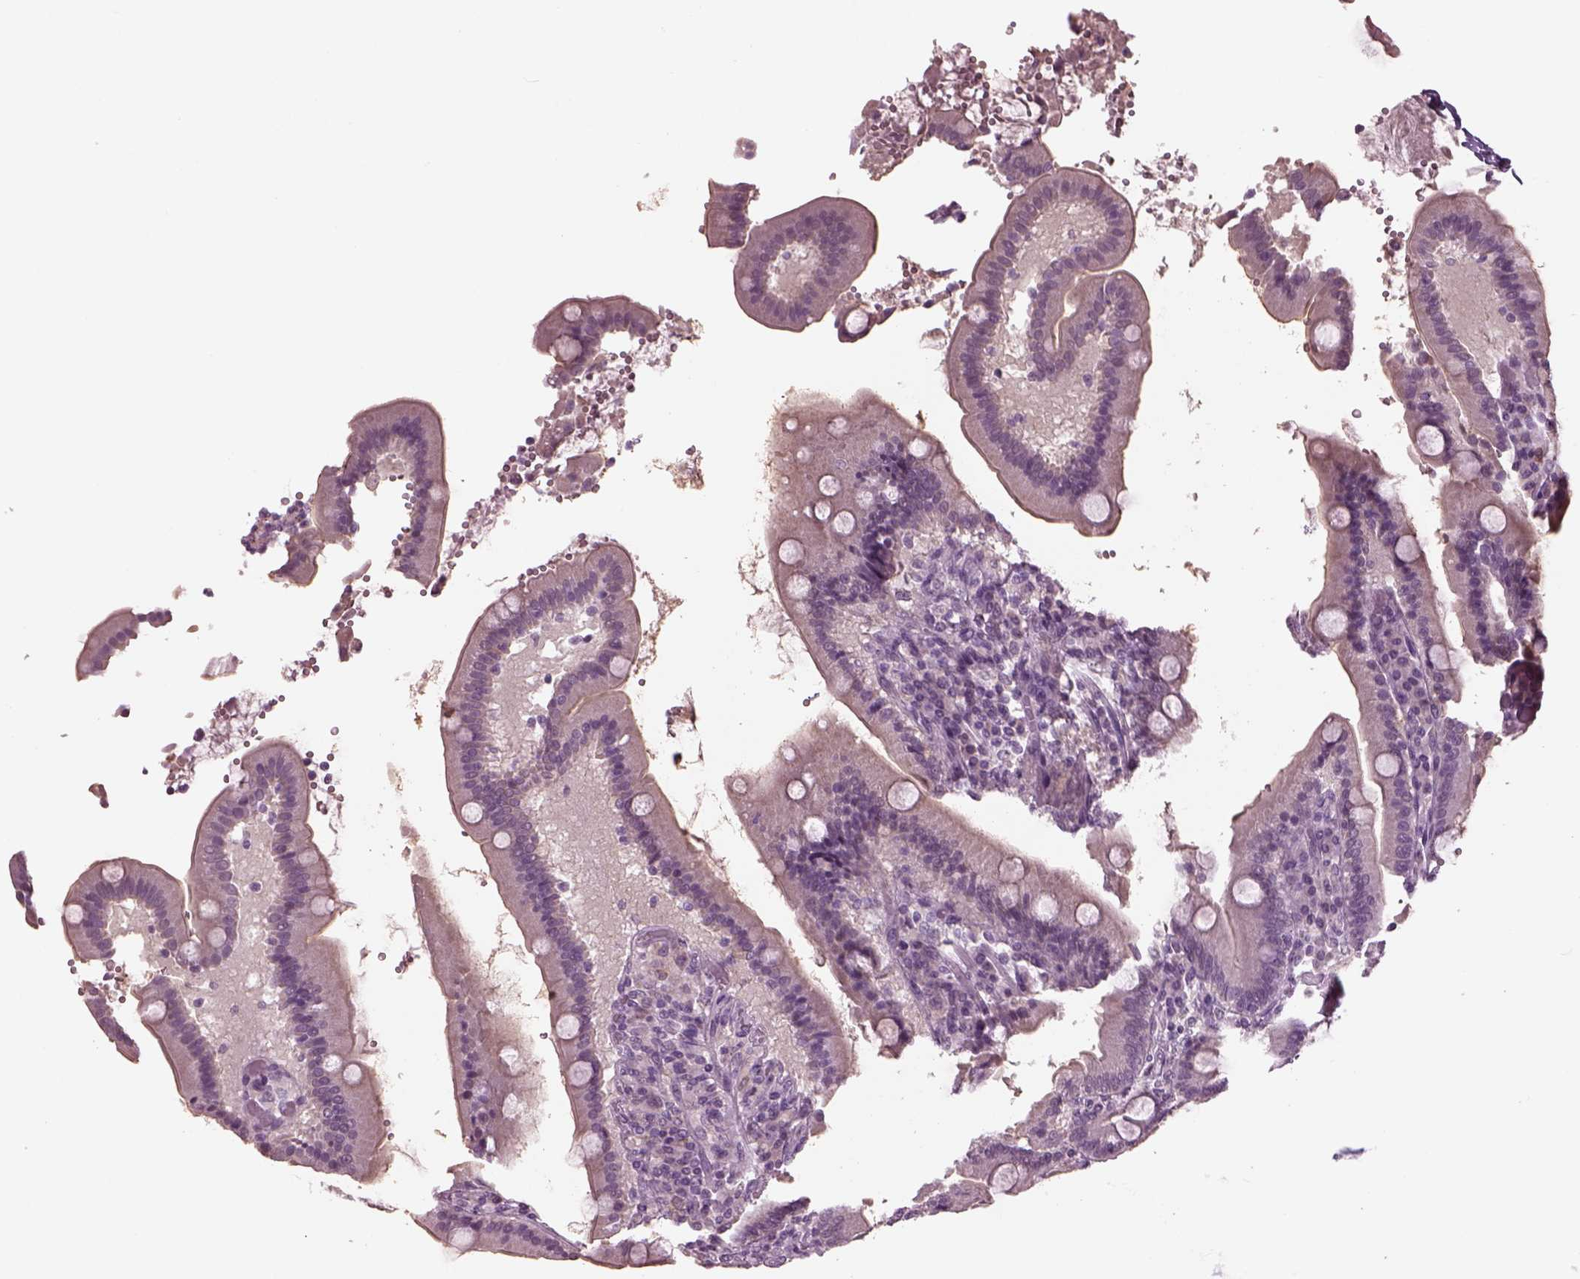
{"staining": {"intensity": "negative", "quantity": "none", "location": "none"}, "tissue": "duodenum", "cell_type": "Glandular cells", "image_type": "normal", "snomed": [{"axis": "morphology", "description": "Normal tissue, NOS"}, {"axis": "topography", "description": "Duodenum"}], "caption": "Immunohistochemistry image of benign duodenum: human duodenum stained with DAB (3,3'-diaminobenzidine) shows no significant protein positivity in glandular cells.", "gene": "CLCN4", "patient": {"sex": "female", "age": 62}}